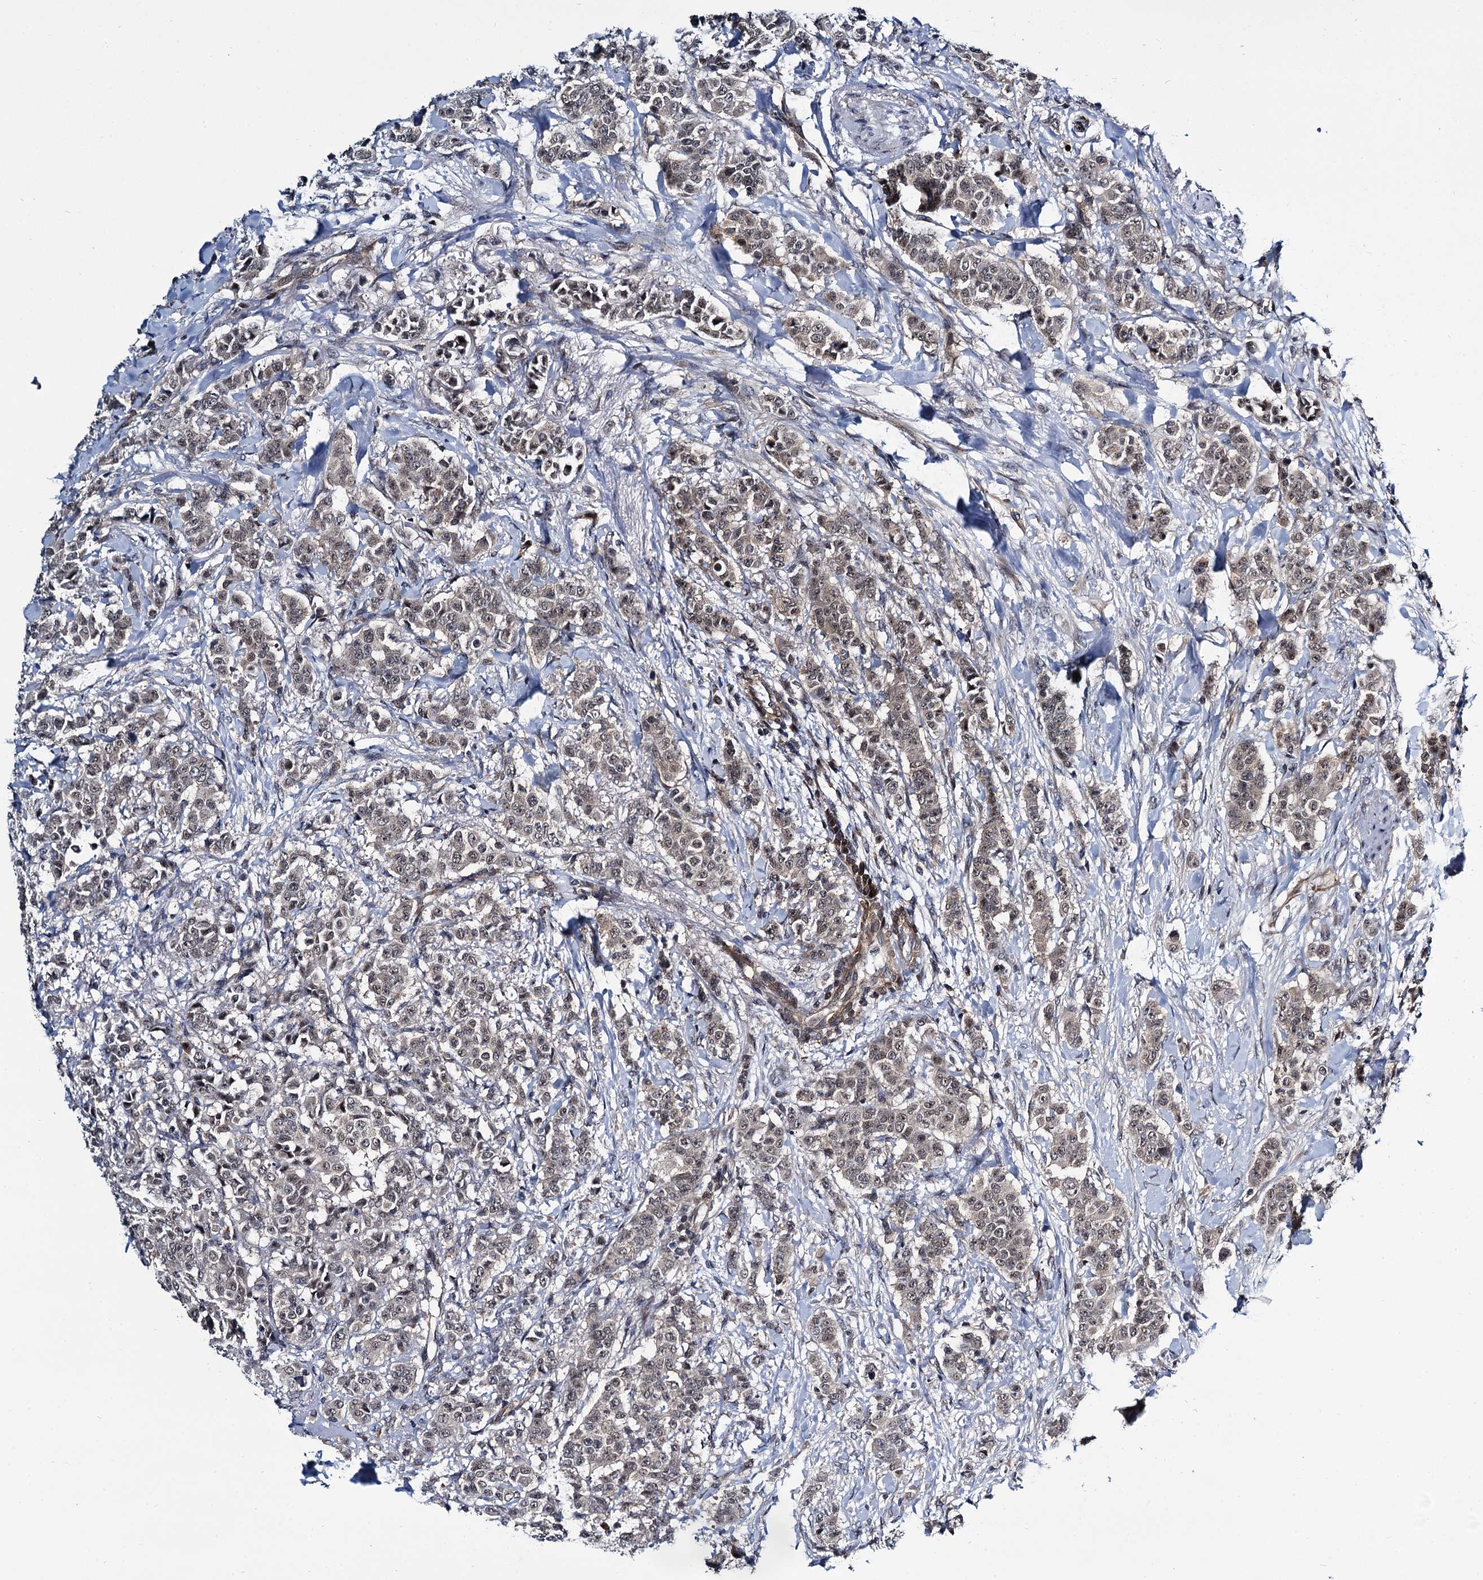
{"staining": {"intensity": "weak", "quantity": ">75%", "location": "cytoplasmic/membranous"}, "tissue": "breast cancer", "cell_type": "Tumor cells", "image_type": "cancer", "snomed": [{"axis": "morphology", "description": "Duct carcinoma"}, {"axis": "topography", "description": "Breast"}], "caption": "Breast infiltrating ductal carcinoma stained with IHC reveals weak cytoplasmic/membranous positivity in approximately >75% of tumor cells.", "gene": "ARHGAP42", "patient": {"sex": "female", "age": 40}}